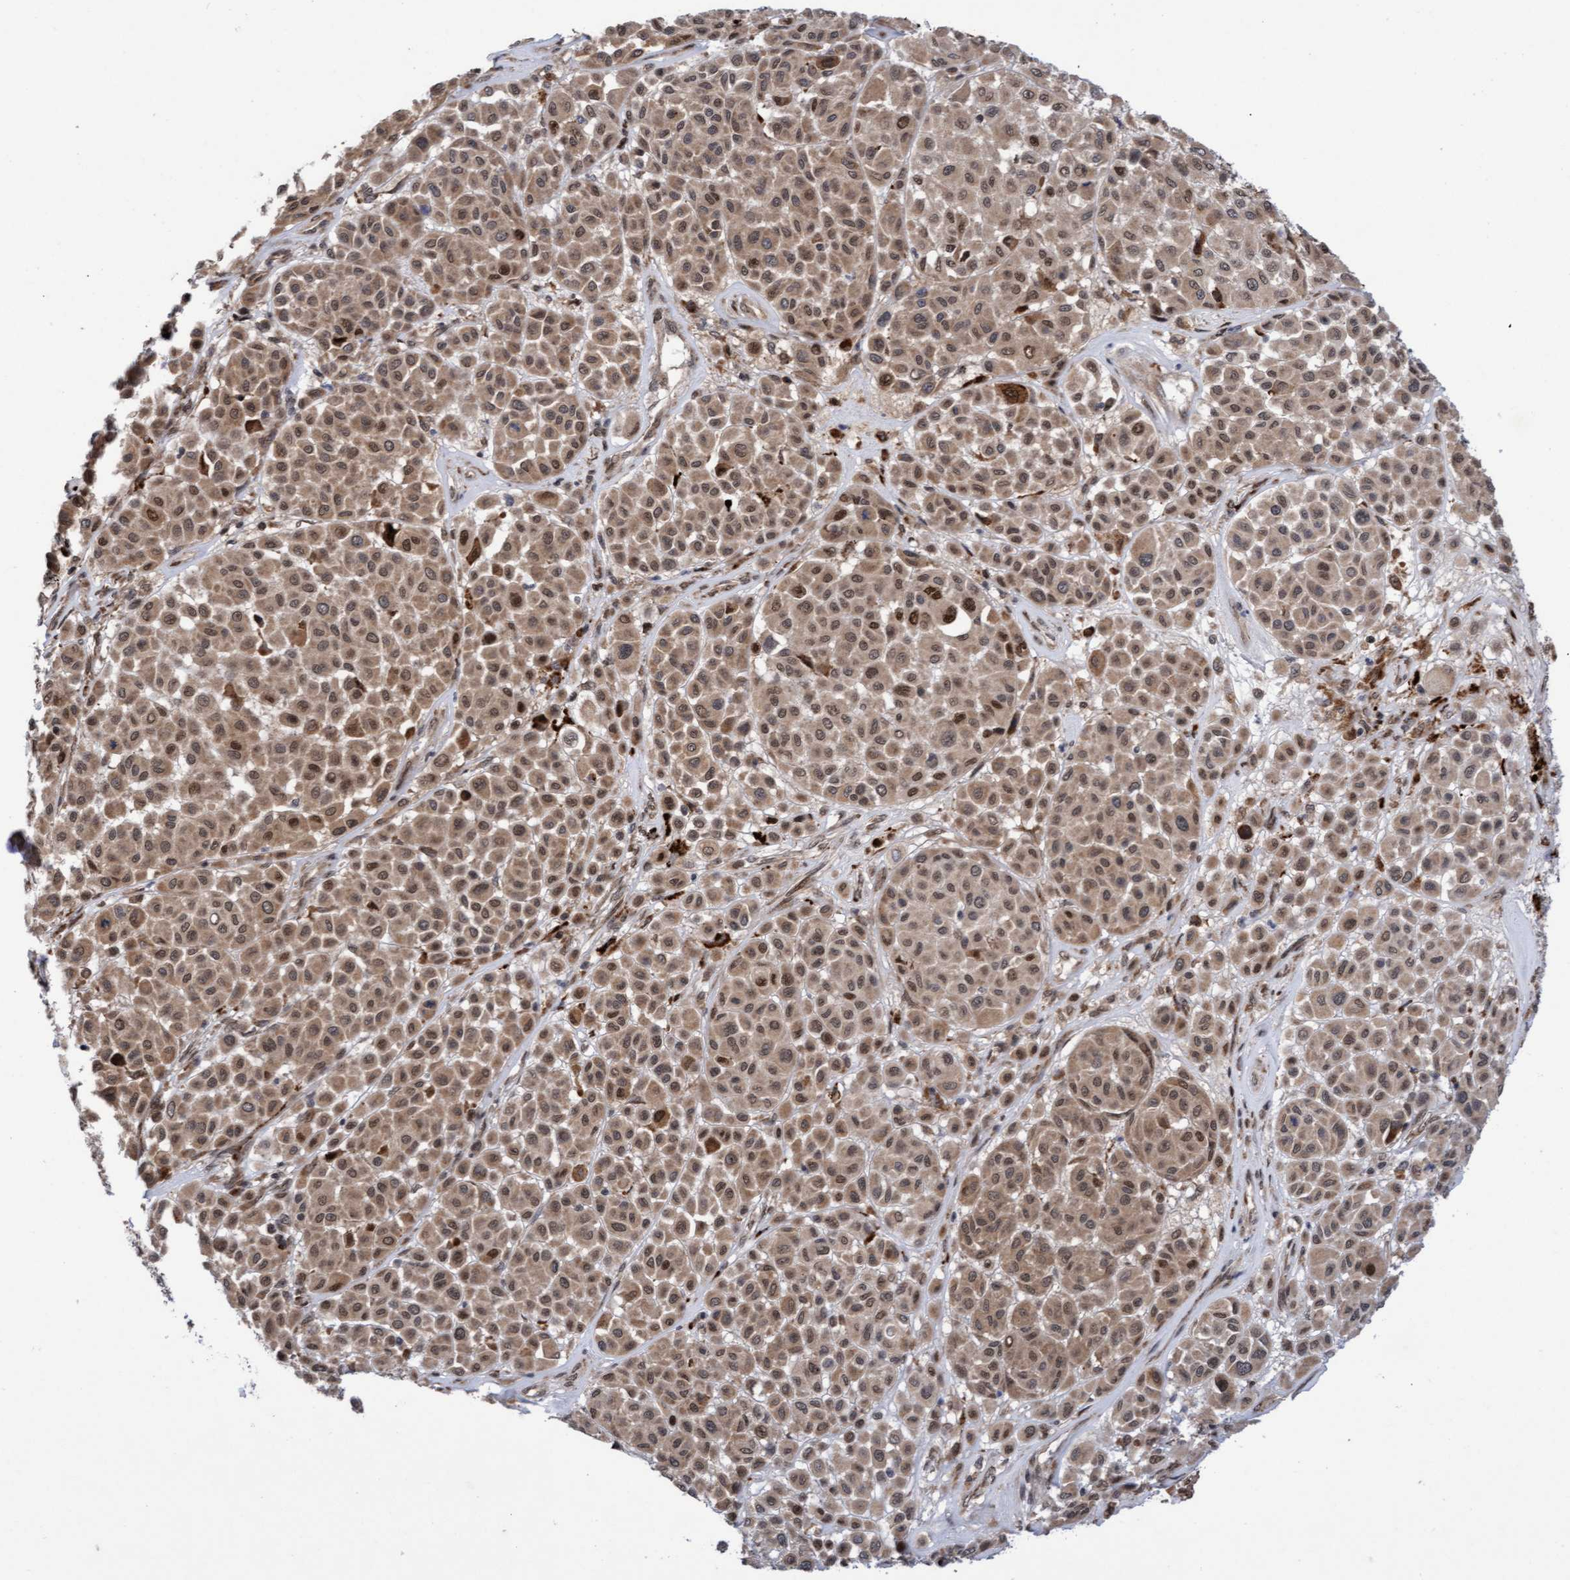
{"staining": {"intensity": "moderate", "quantity": ">75%", "location": "cytoplasmic/membranous,nuclear"}, "tissue": "melanoma", "cell_type": "Tumor cells", "image_type": "cancer", "snomed": [{"axis": "morphology", "description": "Malignant melanoma, Metastatic site"}, {"axis": "topography", "description": "Soft tissue"}], "caption": "Protein expression analysis of human malignant melanoma (metastatic site) reveals moderate cytoplasmic/membranous and nuclear staining in approximately >75% of tumor cells.", "gene": "TANC2", "patient": {"sex": "male", "age": 41}}